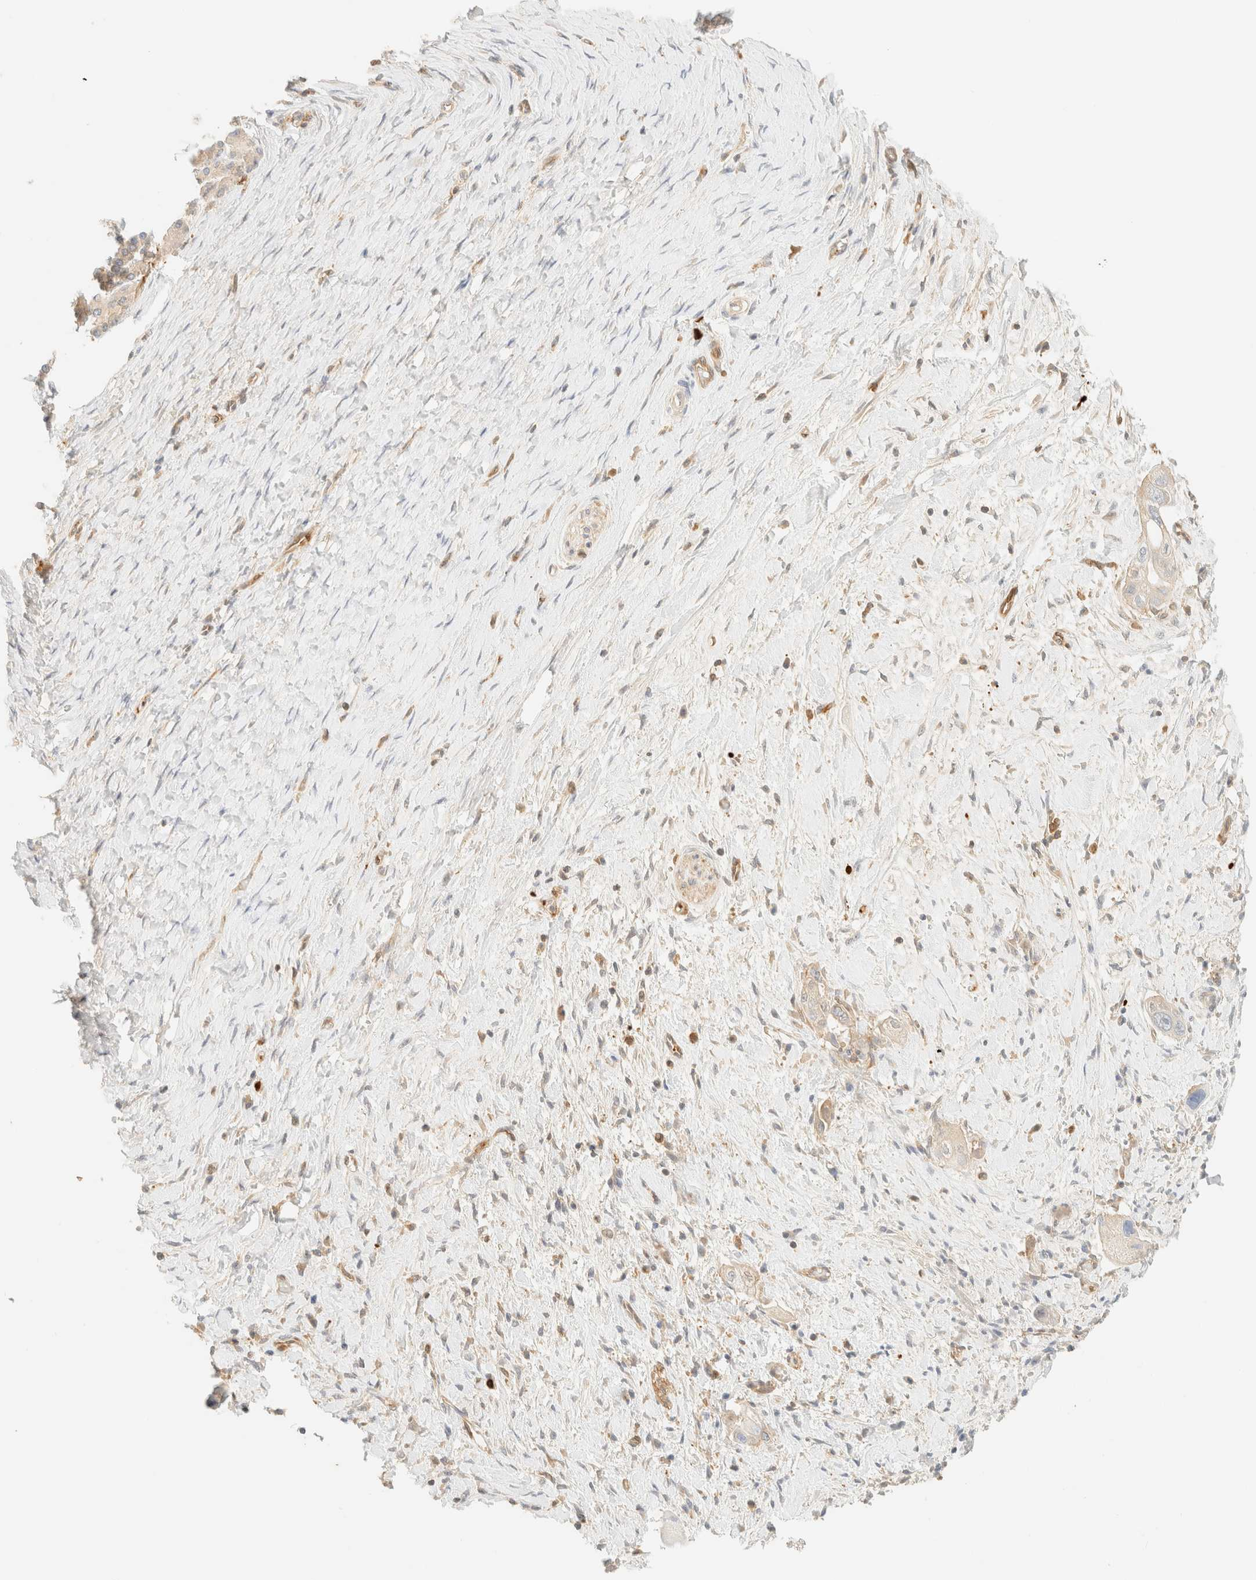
{"staining": {"intensity": "negative", "quantity": "none", "location": "none"}, "tissue": "pancreatic cancer", "cell_type": "Tumor cells", "image_type": "cancer", "snomed": [{"axis": "morphology", "description": "Adenocarcinoma, NOS"}, {"axis": "topography", "description": "Pancreas"}], "caption": "This is an IHC image of human pancreatic adenocarcinoma. There is no staining in tumor cells.", "gene": "FHOD1", "patient": {"sex": "male", "age": 58}}